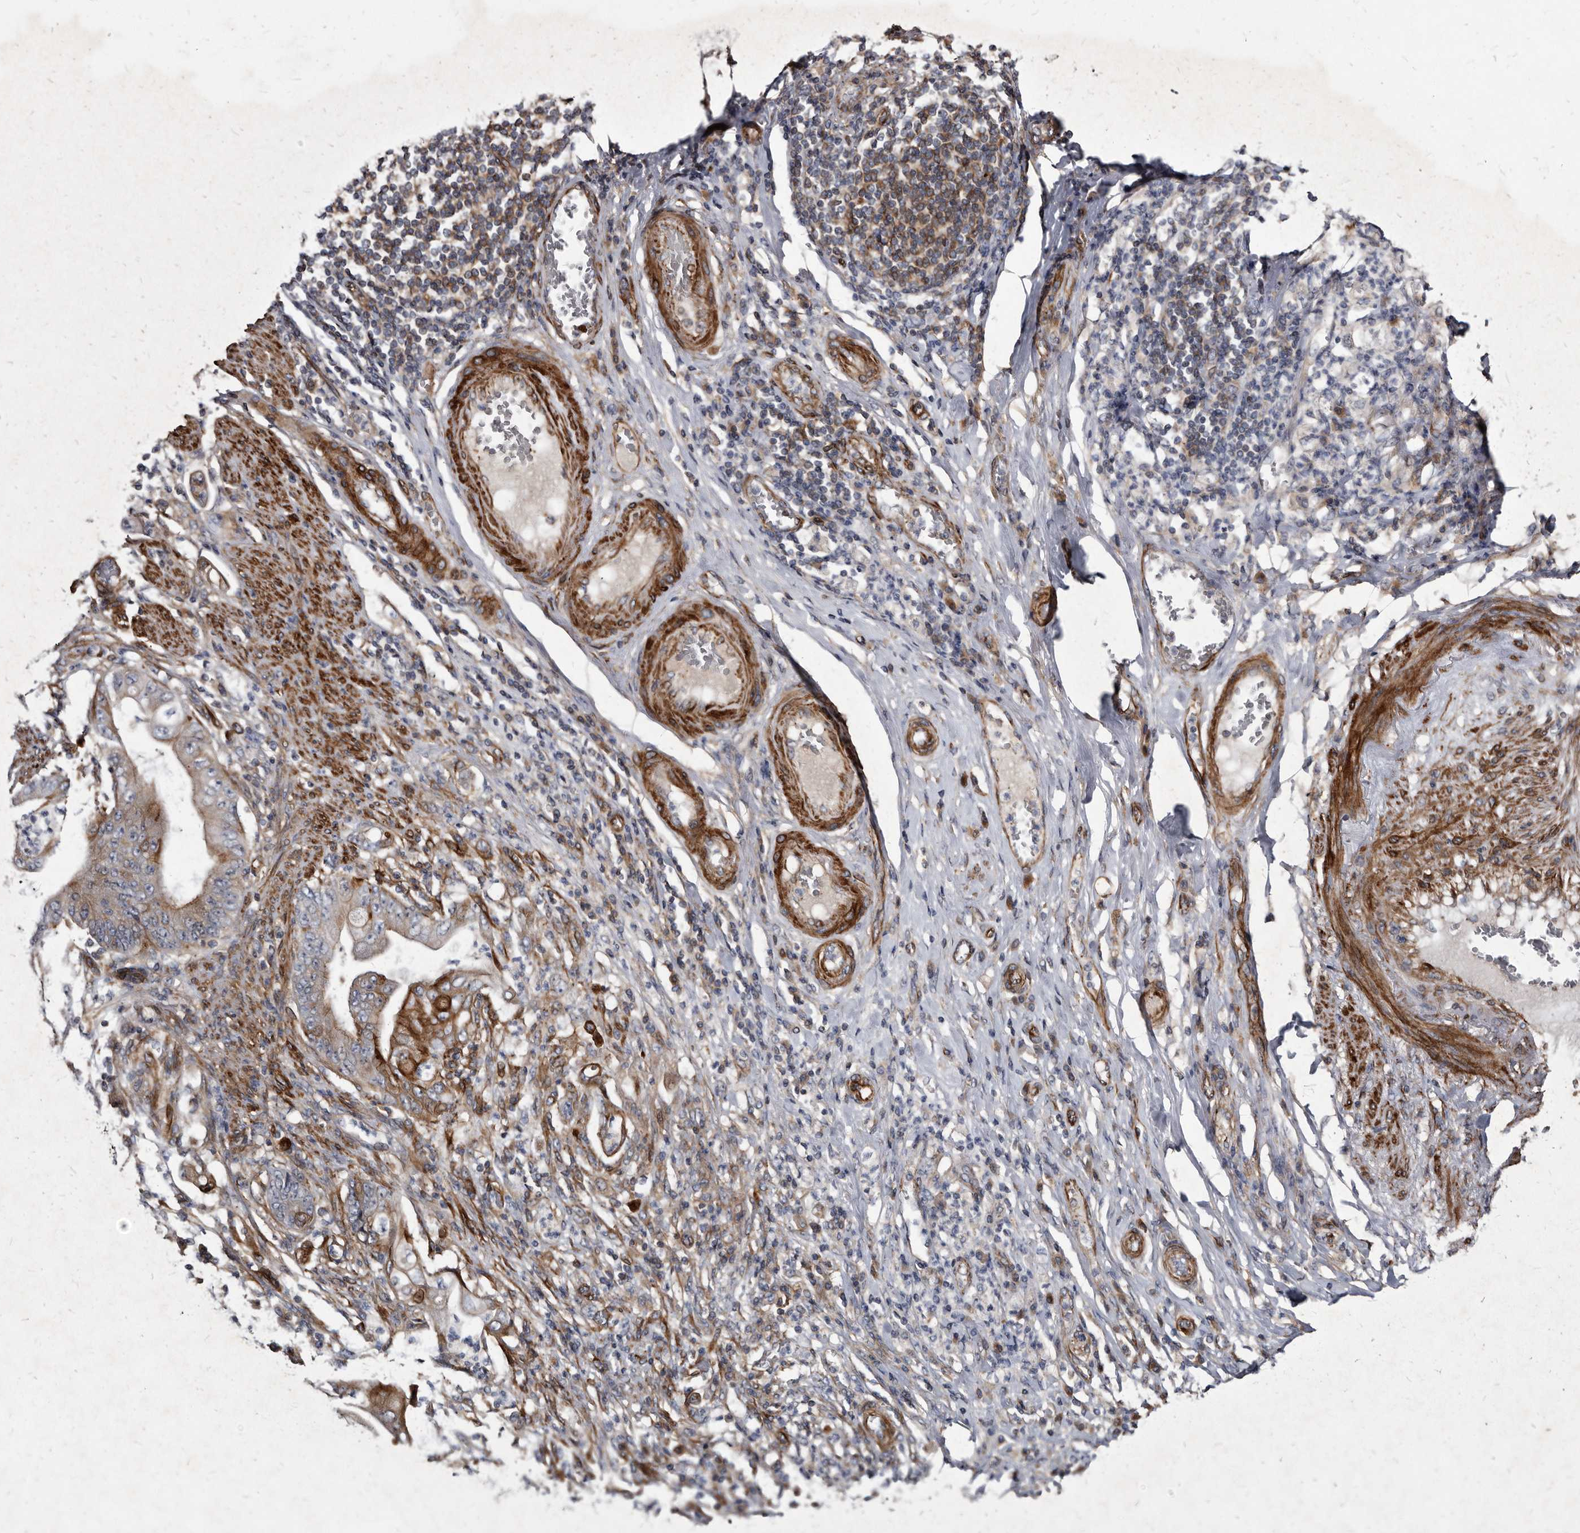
{"staining": {"intensity": "strong", "quantity": "25%-75%", "location": "cytoplasmic/membranous"}, "tissue": "stomach cancer", "cell_type": "Tumor cells", "image_type": "cancer", "snomed": [{"axis": "morphology", "description": "Adenocarcinoma, NOS"}, {"axis": "topography", "description": "Stomach"}], "caption": "Immunohistochemistry (IHC) of human adenocarcinoma (stomach) shows high levels of strong cytoplasmic/membranous expression in about 25%-75% of tumor cells. (Stains: DAB in brown, nuclei in blue, Microscopy: brightfield microscopy at high magnification).", "gene": "KCTD20", "patient": {"sex": "female", "age": 73}}